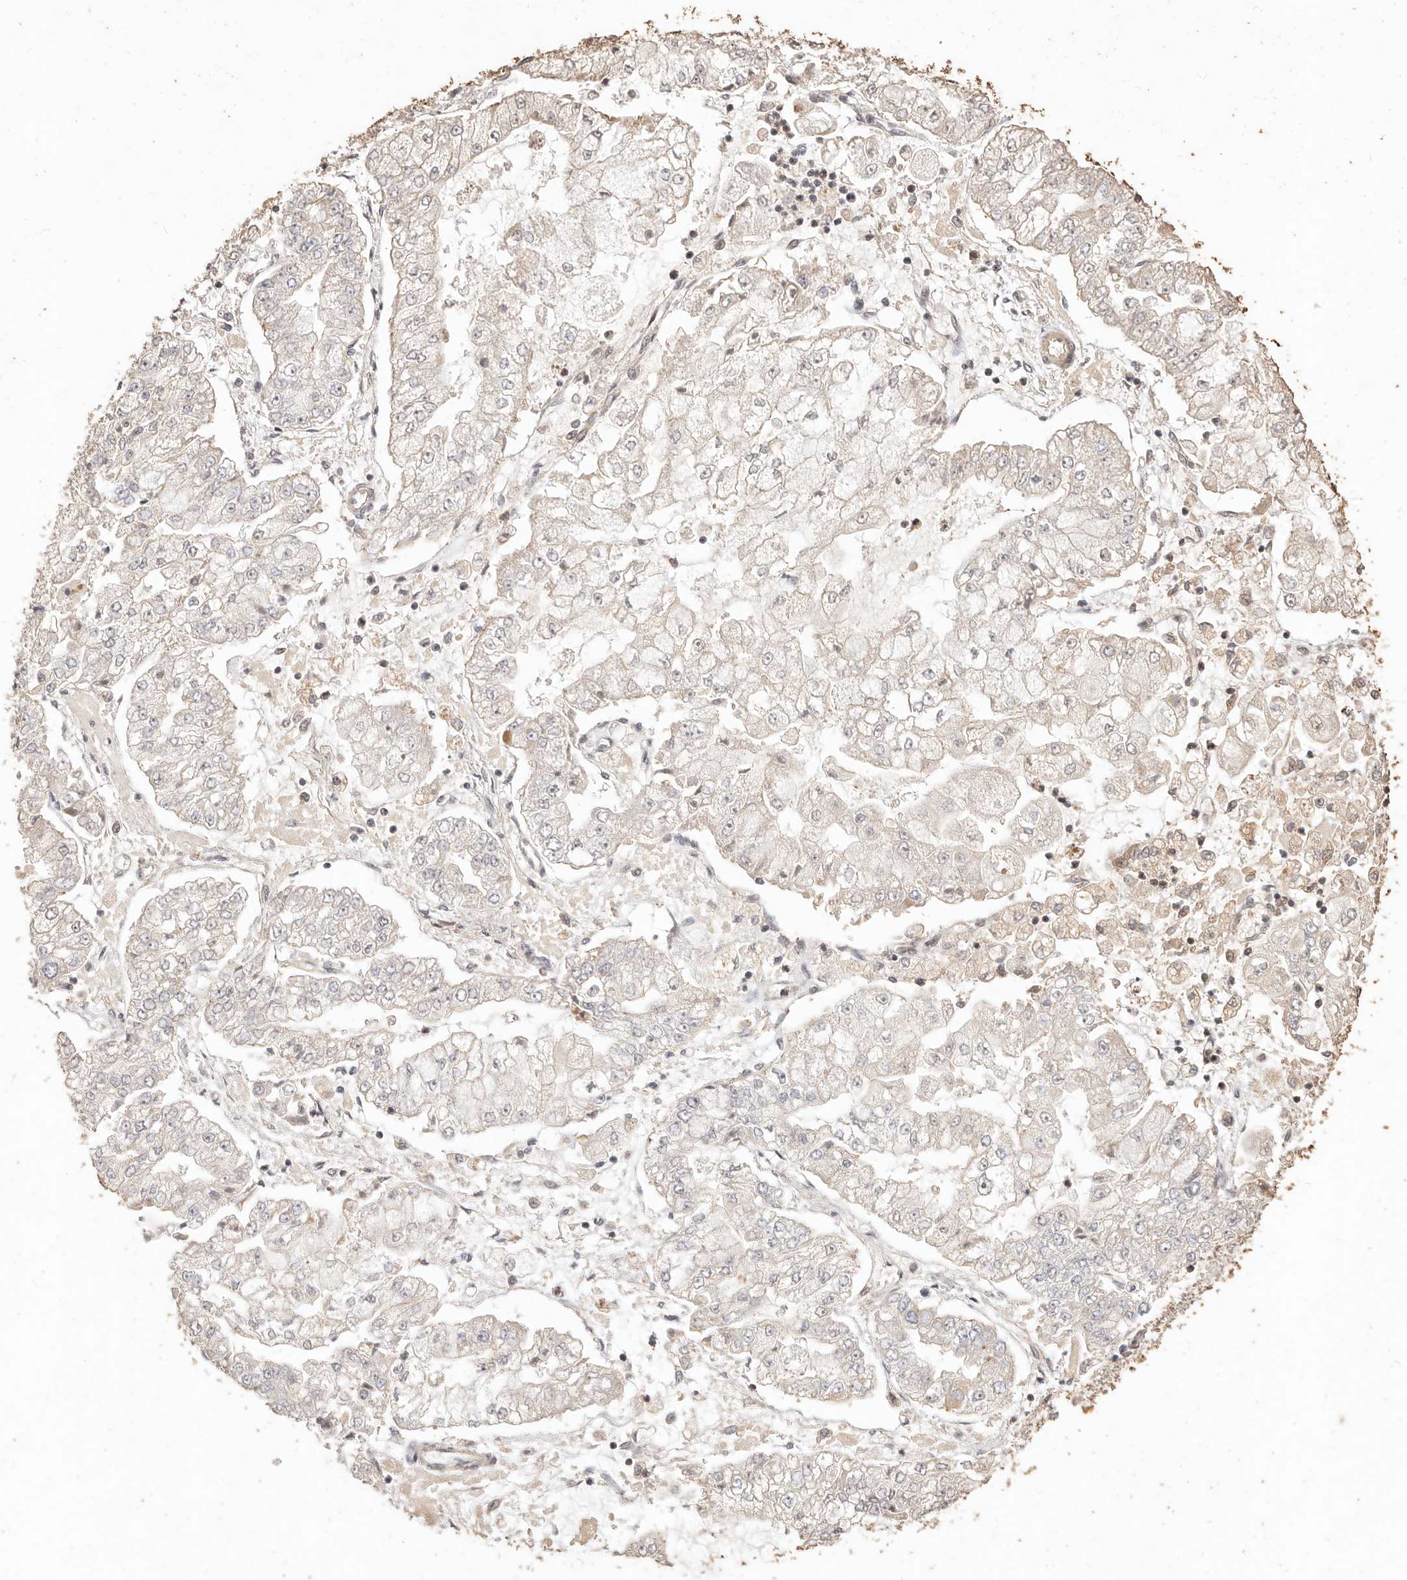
{"staining": {"intensity": "negative", "quantity": "none", "location": "none"}, "tissue": "stomach cancer", "cell_type": "Tumor cells", "image_type": "cancer", "snomed": [{"axis": "morphology", "description": "Adenocarcinoma, NOS"}, {"axis": "topography", "description": "Stomach"}], "caption": "Immunohistochemistry (IHC) image of neoplastic tissue: stomach cancer stained with DAB exhibits no significant protein positivity in tumor cells.", "gene": "KIF9", "patient": {"sex": "male", "age": 76}}